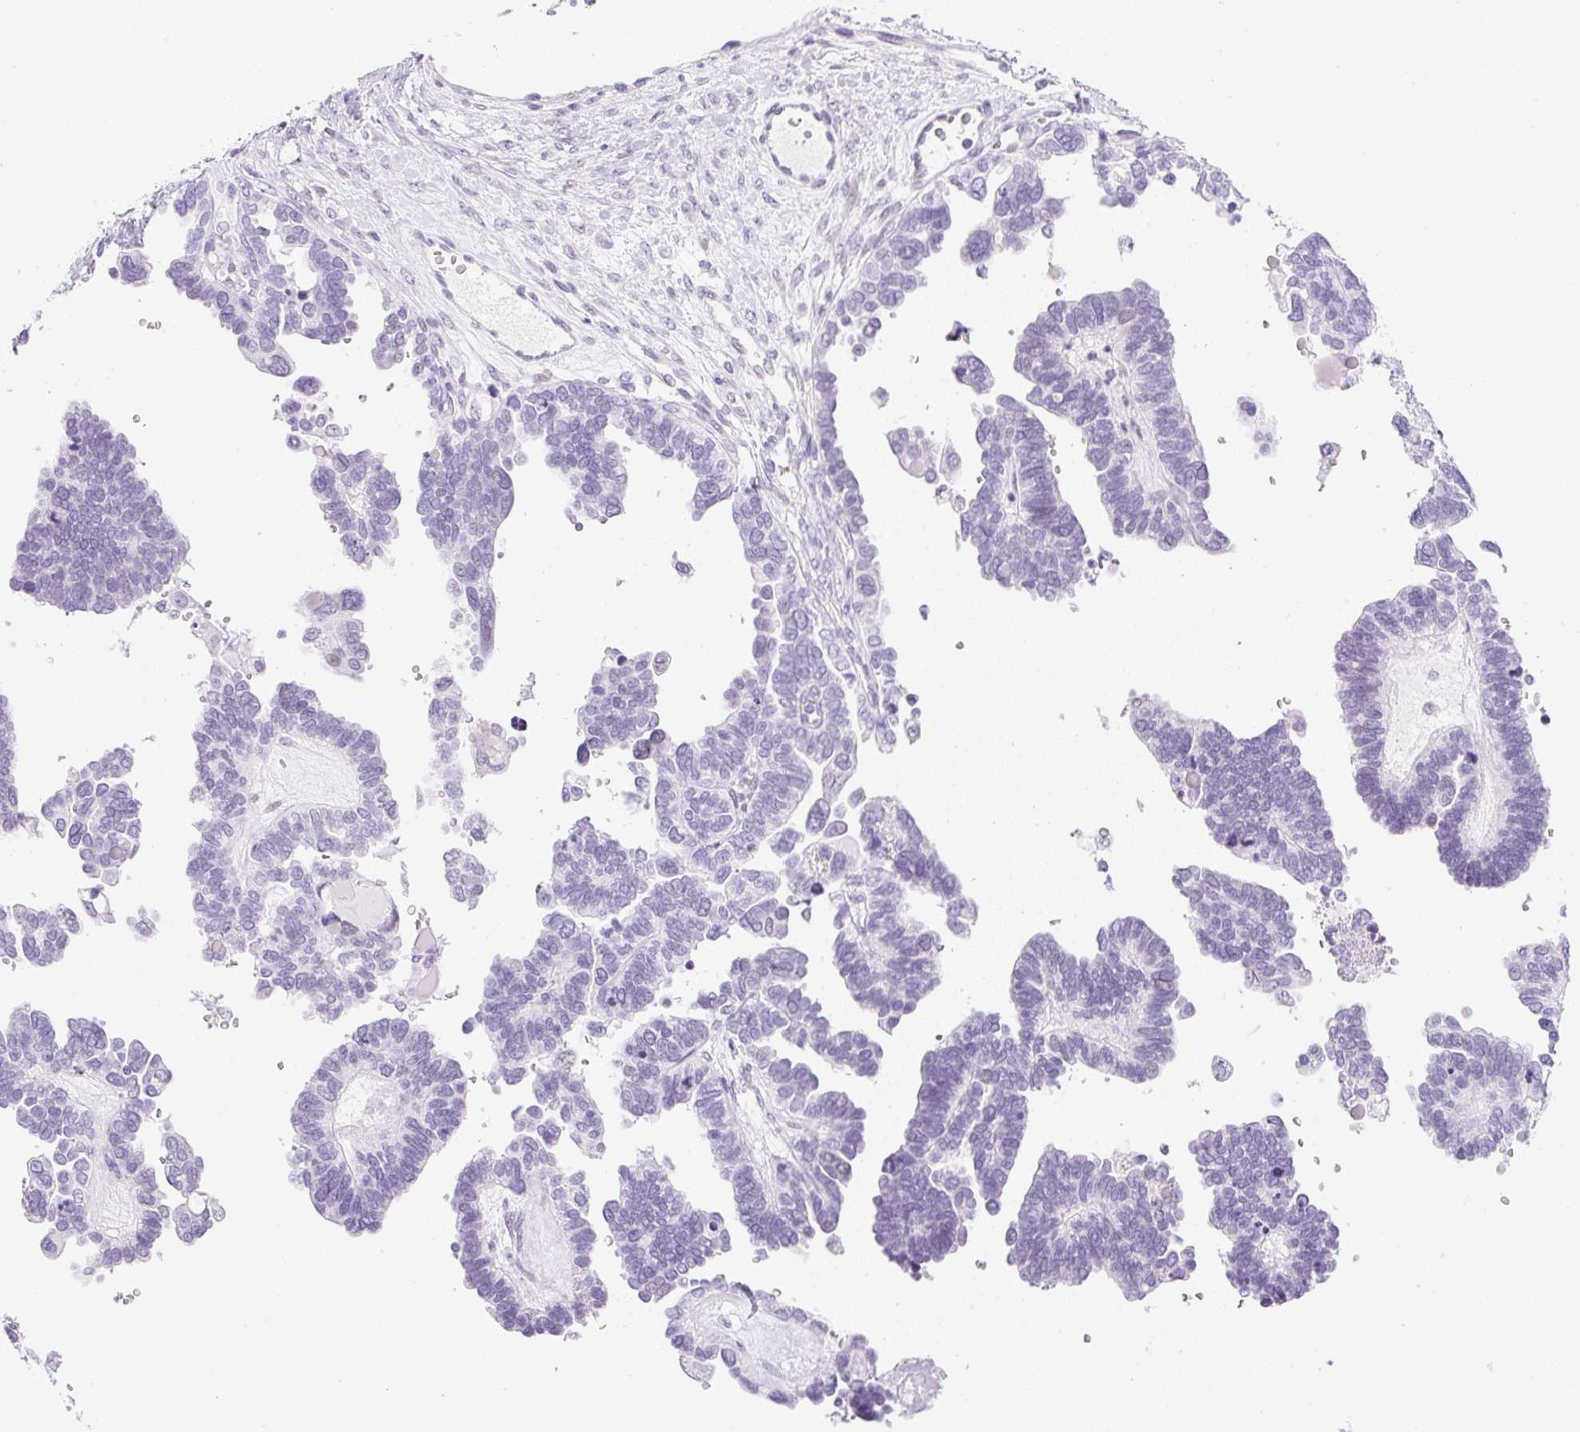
{"staining": {"intensity": "negative", "quantity": "none", "location": "none"}, "tissue": "ovarian cancer", "cell_type": "Tumor cells", "image_type": "cancer", "snomed": [{"axis": "morphology", "description": "Cystadenocarcinoma, serous, NOS"}, {"axis": "topography", "description": "Ovary"}], "caption": "Human ovarian cancer (serous cystadenocarcinoma) stained for a protein using IHC demonstrates no positivity in tumor cells.", "gene": "SPRR4", "patient": {"sex": "female", "age": 51}}